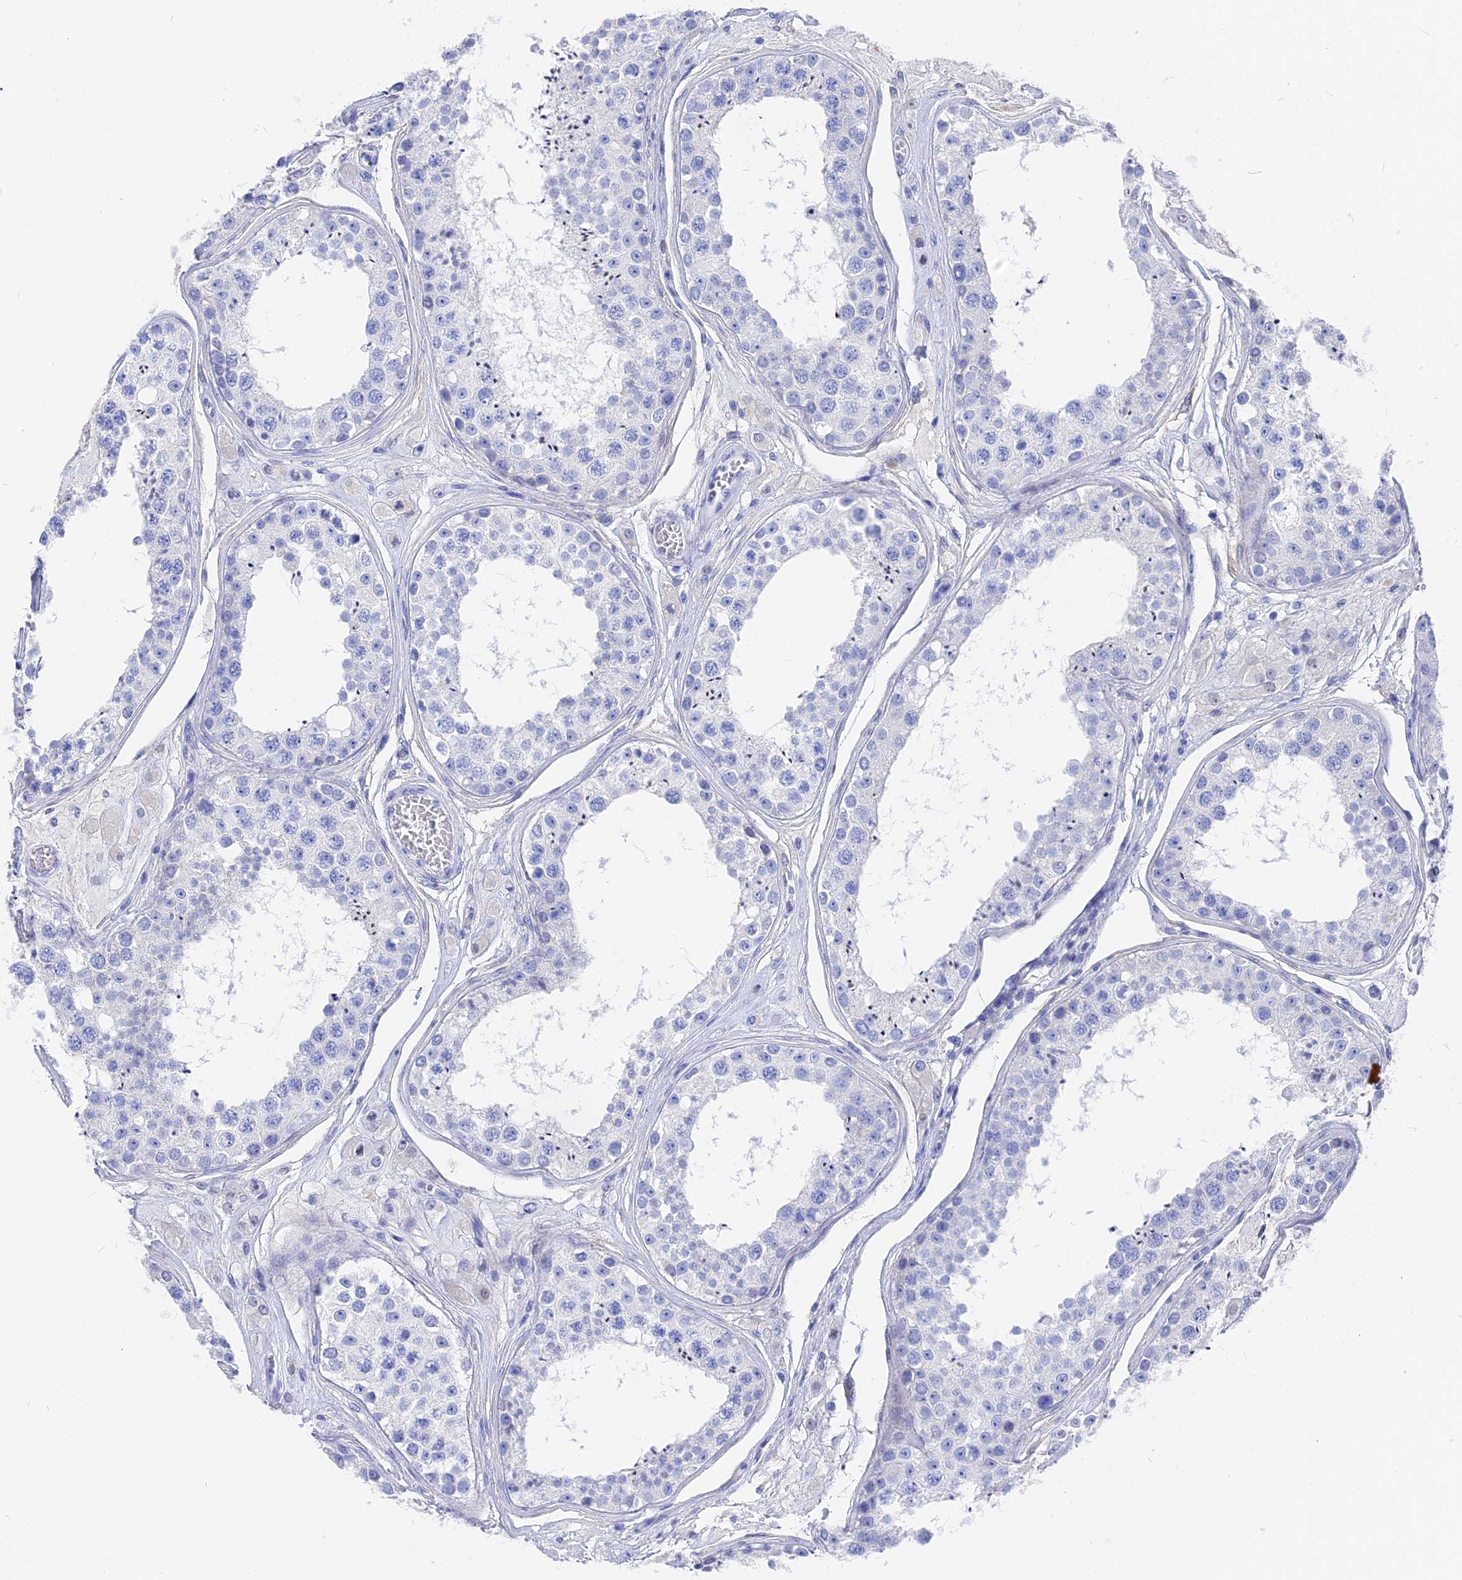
{"staining": {"intensity": "negative", "quantity": "none", "location": "none"}, "tissue": "testis", "cell_type": "Cells in seminiferous ducts", "image_type": "normal", "snomed": [{"axis": "morphology", "description": "Normal tissue, NOS"}, {"axis": "topography", "description": "Testis"}], "caption": "A high-resolution micrograph shows IHC staining of normal testis, which exhibits no significant expression in cells in seminiferous ducts. Nuclei are stained in blue.", "gene": "VPS33B", "patient": {"sex": "male", "age": 25}}